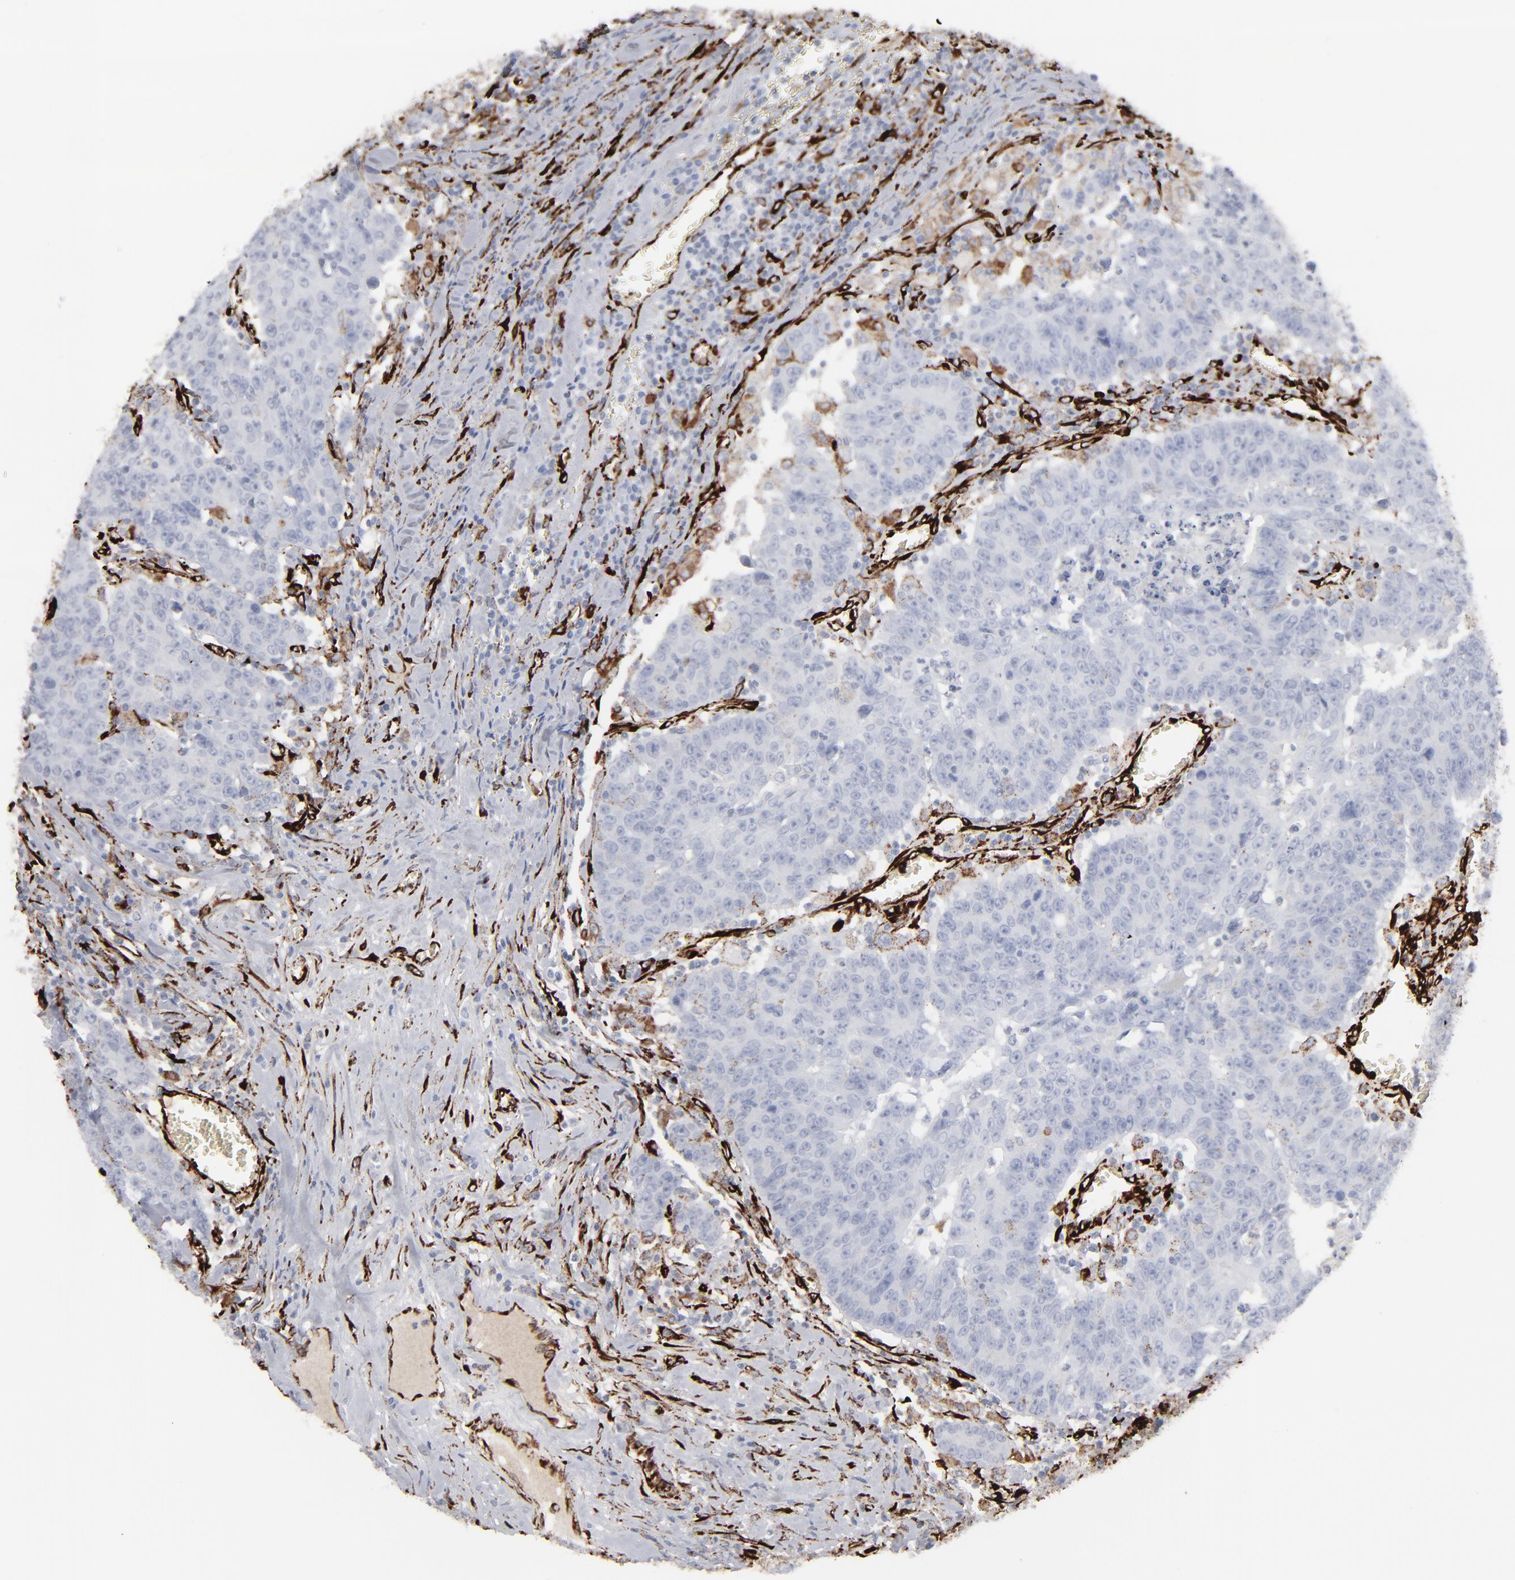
{"staining": {"intensity": "negative", "quantity": "none", "location": "none"}, "tissue": "colorectal cancer", "cell_type": "Tumor cells", "image_type": "cancer", "snomed": [{"axis": "morphology", "description": "Adenocarcinoma, NOS"}, {"axis": "topography", "description": "Colon"}], "caption": "High magnification brightfield microscopy of adenocarcinoma (colorectal) stained with DAB (brown) and counterstained with hematoxylin (blue): tumor cells show no significant staining.", "gene": "SPARC", "patient": {"sex": "female", "age": 53}}